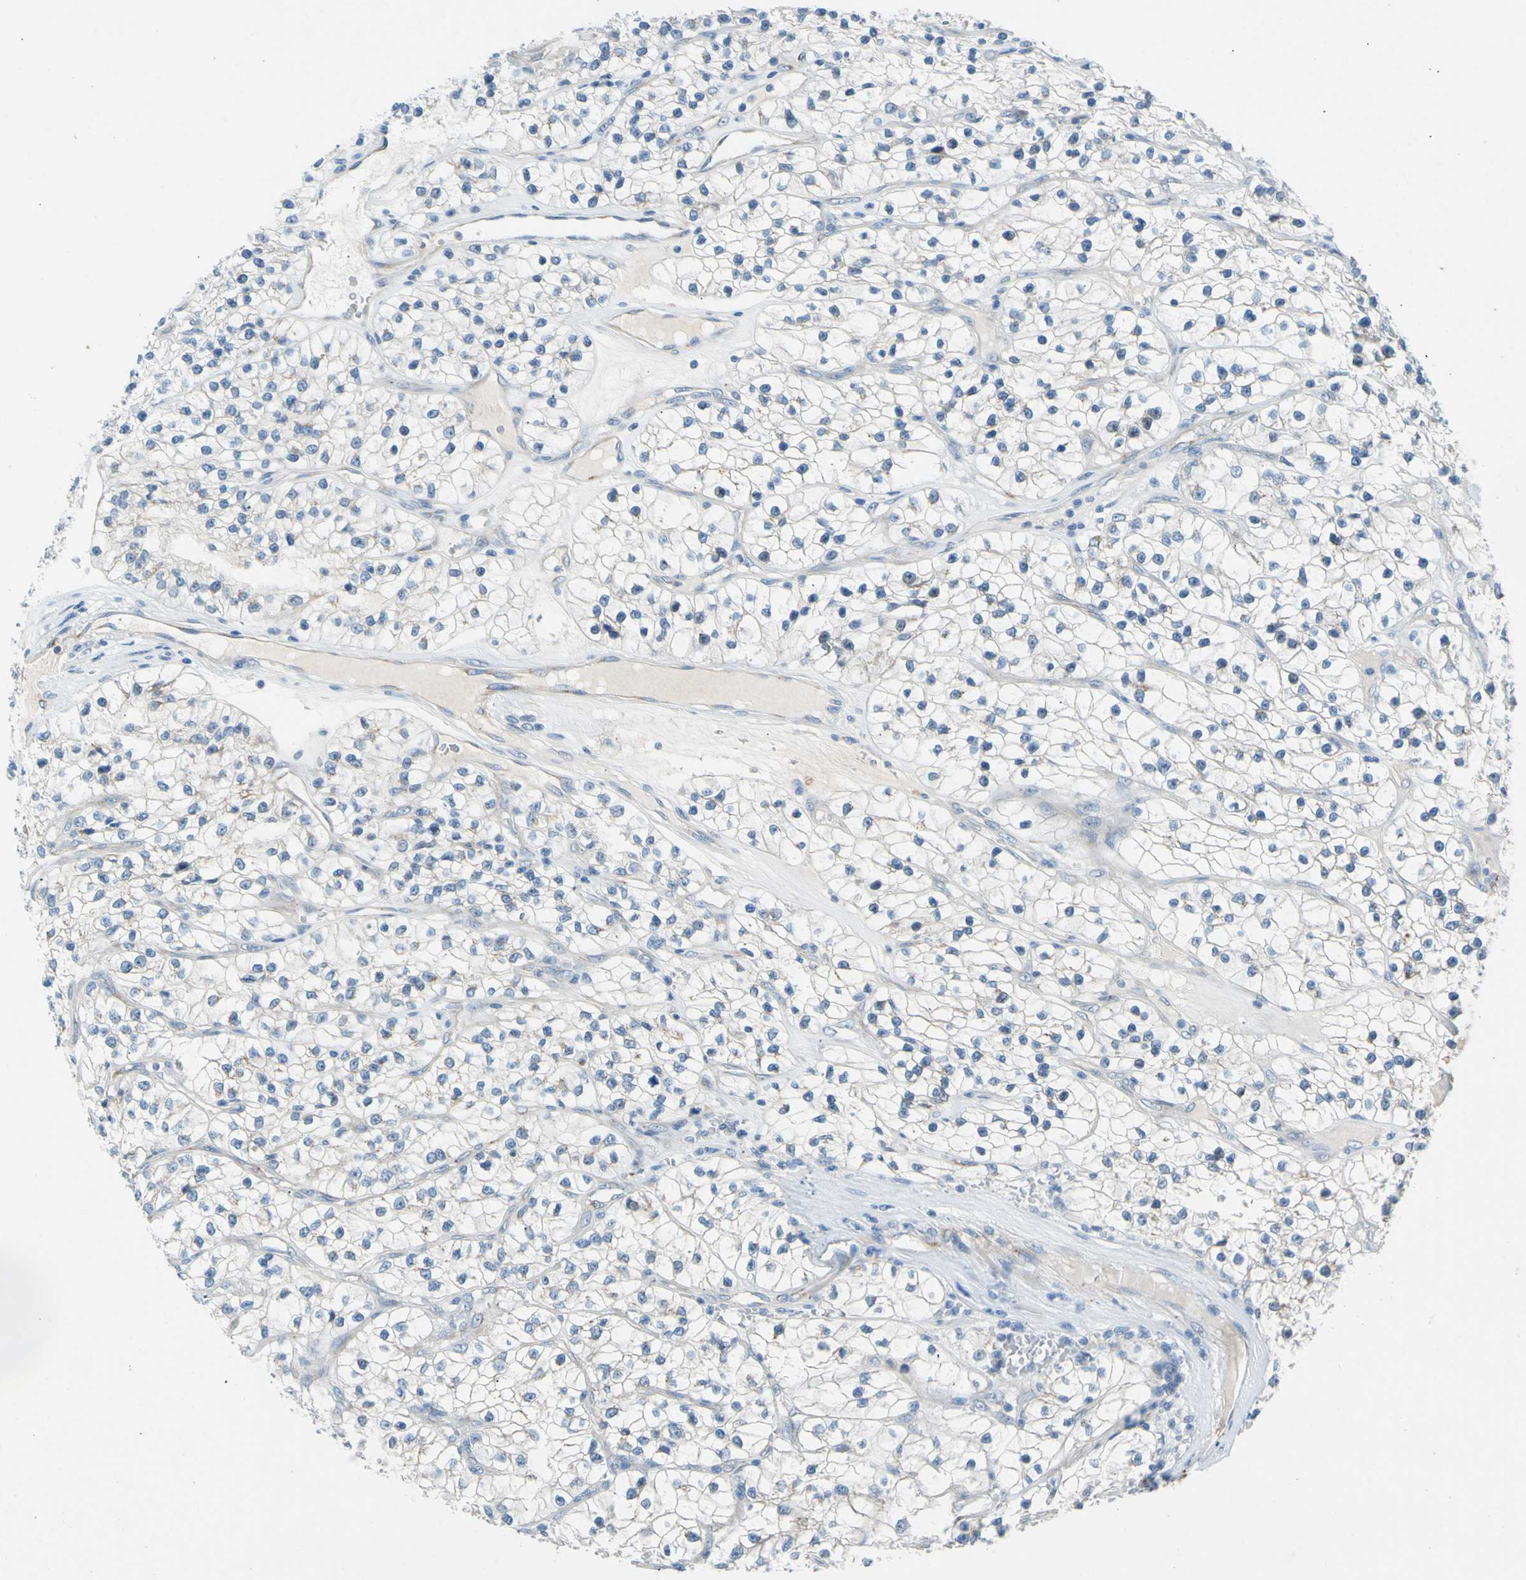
{"staining": {"intensity": "negative", "quantity": "none", "location": "none"}, "tissue": "renal cancer", "cell_type": "Tumor cells", "image_type": "cancer", "snomed": [{"axis": "morphology", "description": "Adenocarcinoma, NOS"}, {"axis": "topography", "description": "Kidney"}], "caption": "High magnification brightfield microscopy of renal adenocarcinoma stained with DAB (brown) and counterstained with hematoxylin (blue): tumor cells show no significant staining.", "gene": "GASK1B", "patient": {"sex": "female", "age": 57}}